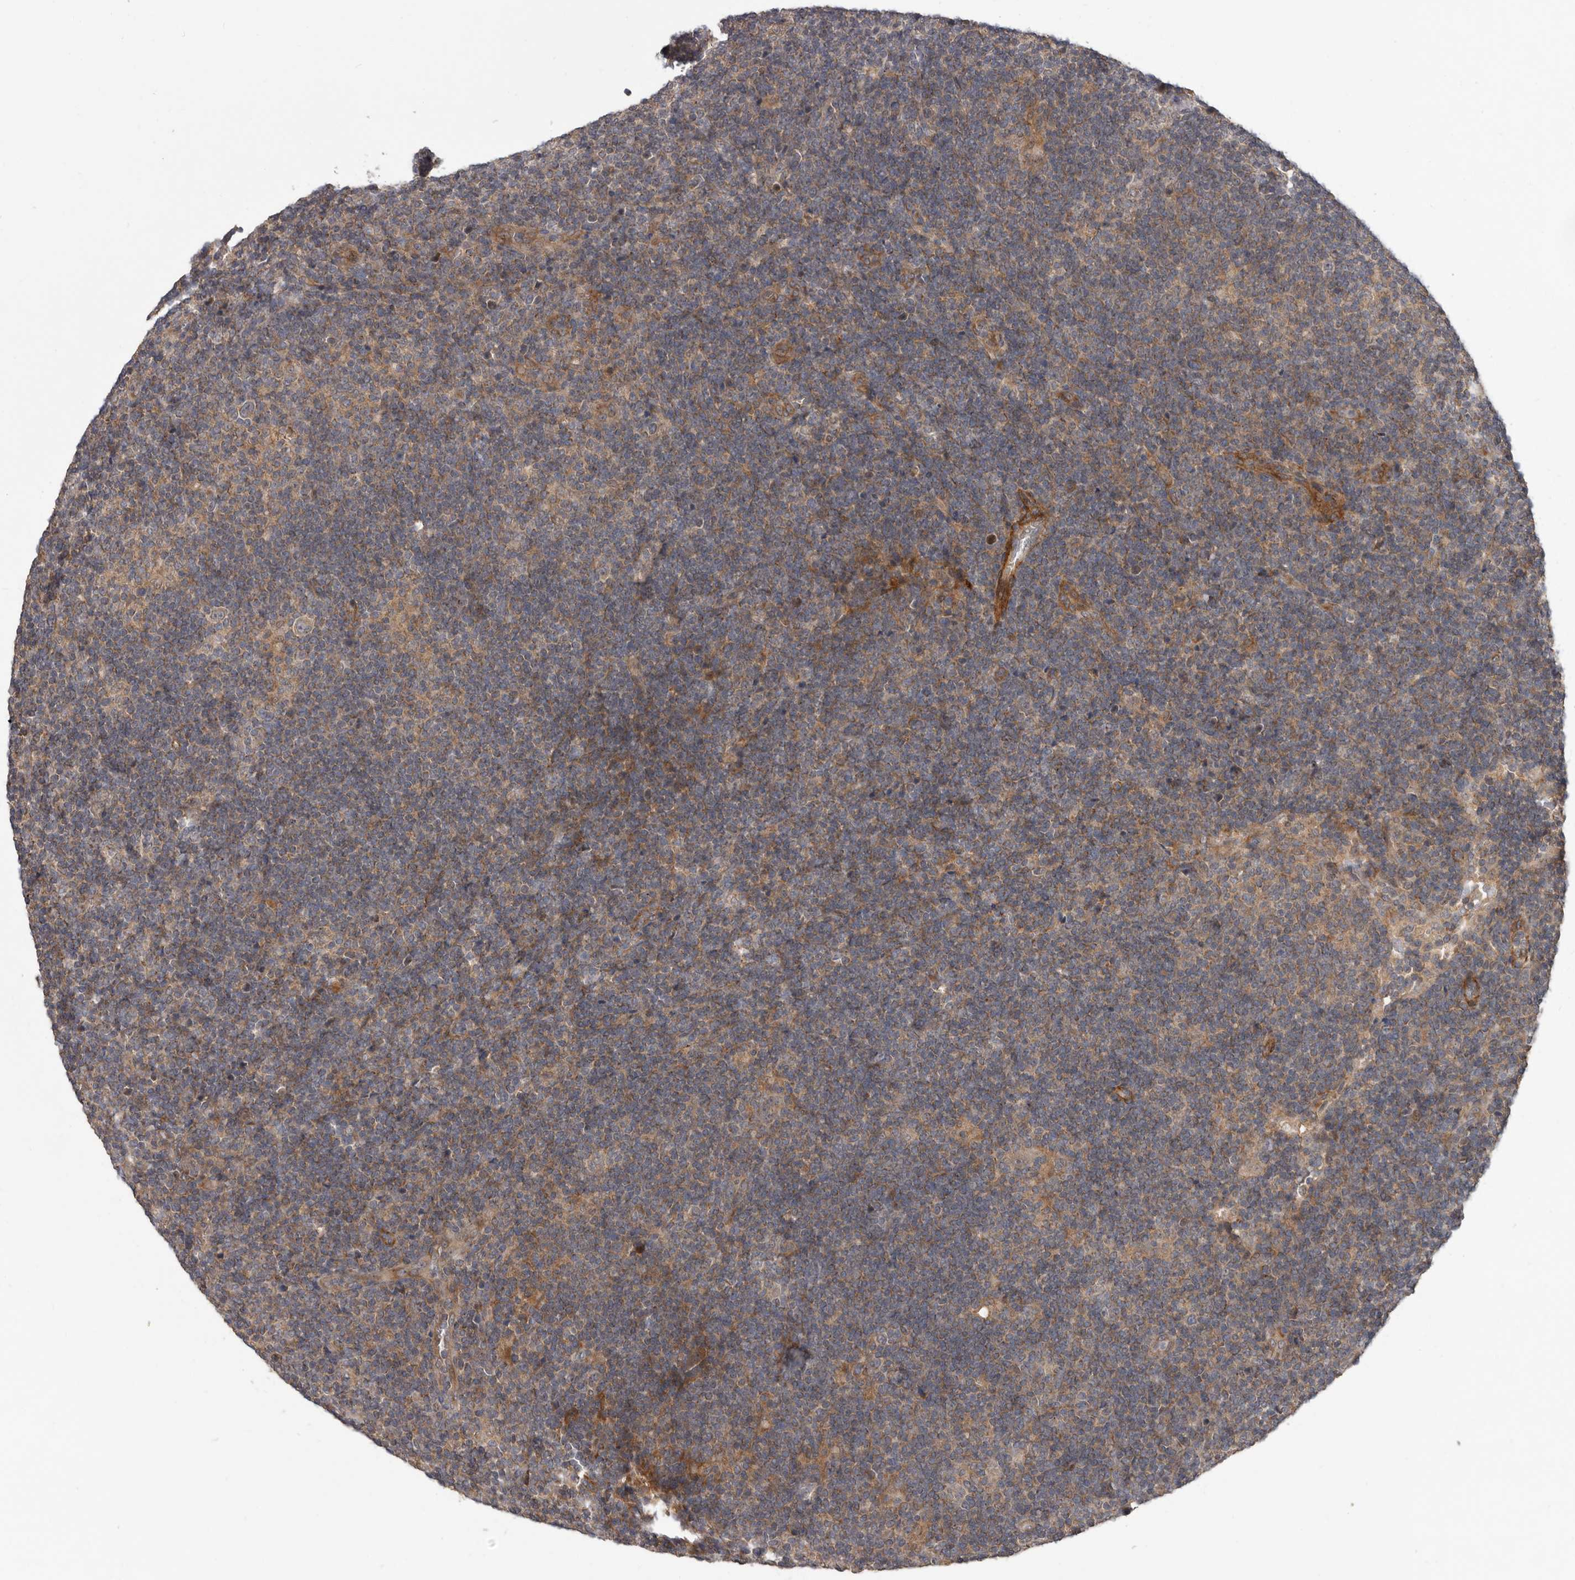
{"staining": {"intensity": "weak", "quantity": ">75%", "location": "cytoplasmic/membranous"}, "tissue": "lymphoma", "cell_type": "Tumor cells", "image_type": "cancer", "snomed": [{"axis": "morphology", "description": "Hodgkin's disease, NOS"}, {"axis": "topography", "description": "Lymph node"}], "caption": "Weak cytoplasmic/membranous staining is identified in about >75% of tumor cells in Hodgkin's disease.", "gene": "FGFR4", "patient": {"sex": "female", "age": 57}}